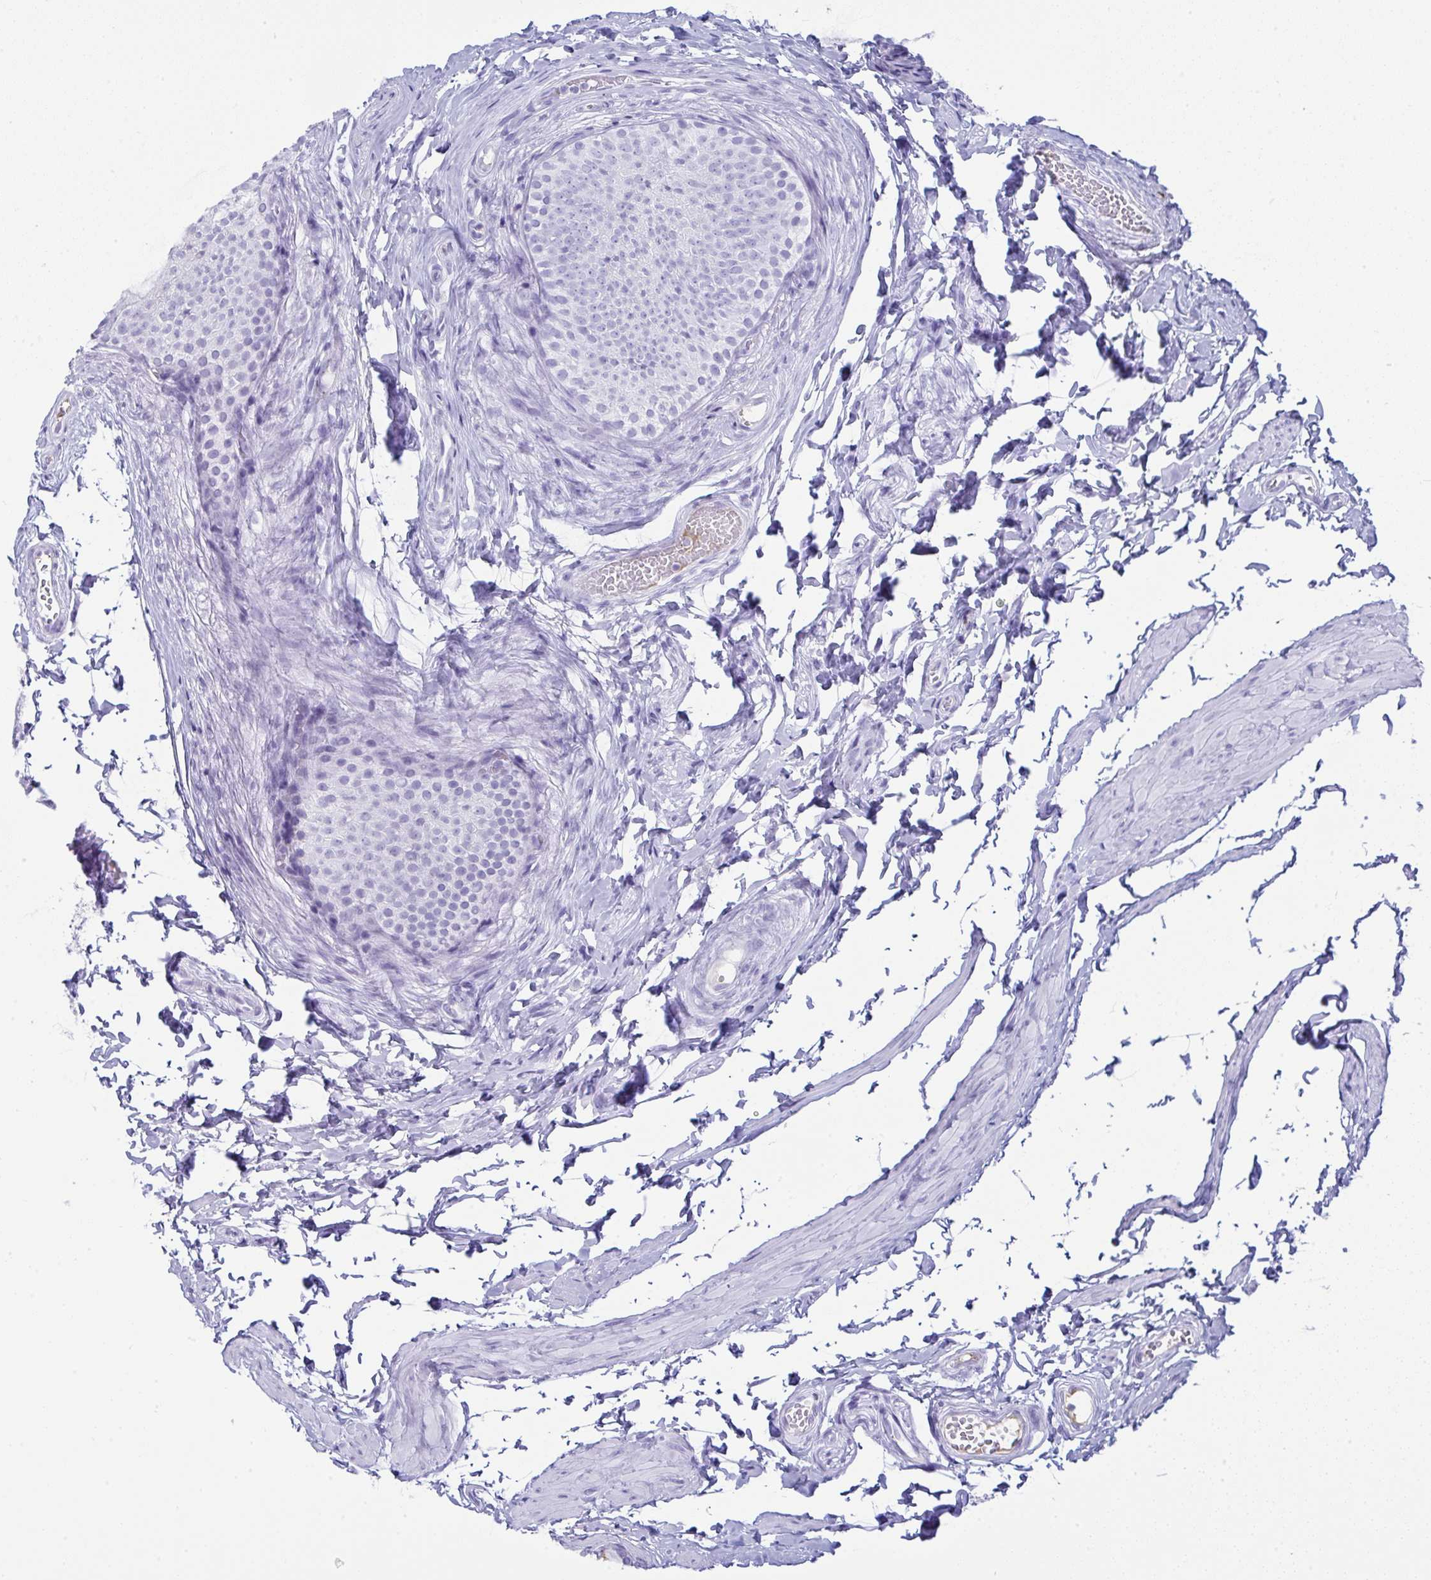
{"staining": {"intensity": "negative", "quantity": "none", "location": "none"}, "tissue": "epididymis", "cell_type": "Glandular cells", "image_type": "normal", "snomed": [{"axis": "morphology", "description": "Normal tissue, NOS"}, {"axis": "topography", "description": "Epididymis, spermatic cord, NOS"}, {"axis": "topography", "description": "Epididymis"}, {"axis": "topography", "description": "Peripheral nerve tissue"}], "caption": "The immunohistochemistry histopathology image has no significant positivity in glandular cells of epididymis. Nuclei are stained in blue.", "gene": "JCHAIN", "patient": {"sex": "male", "age": 29}}